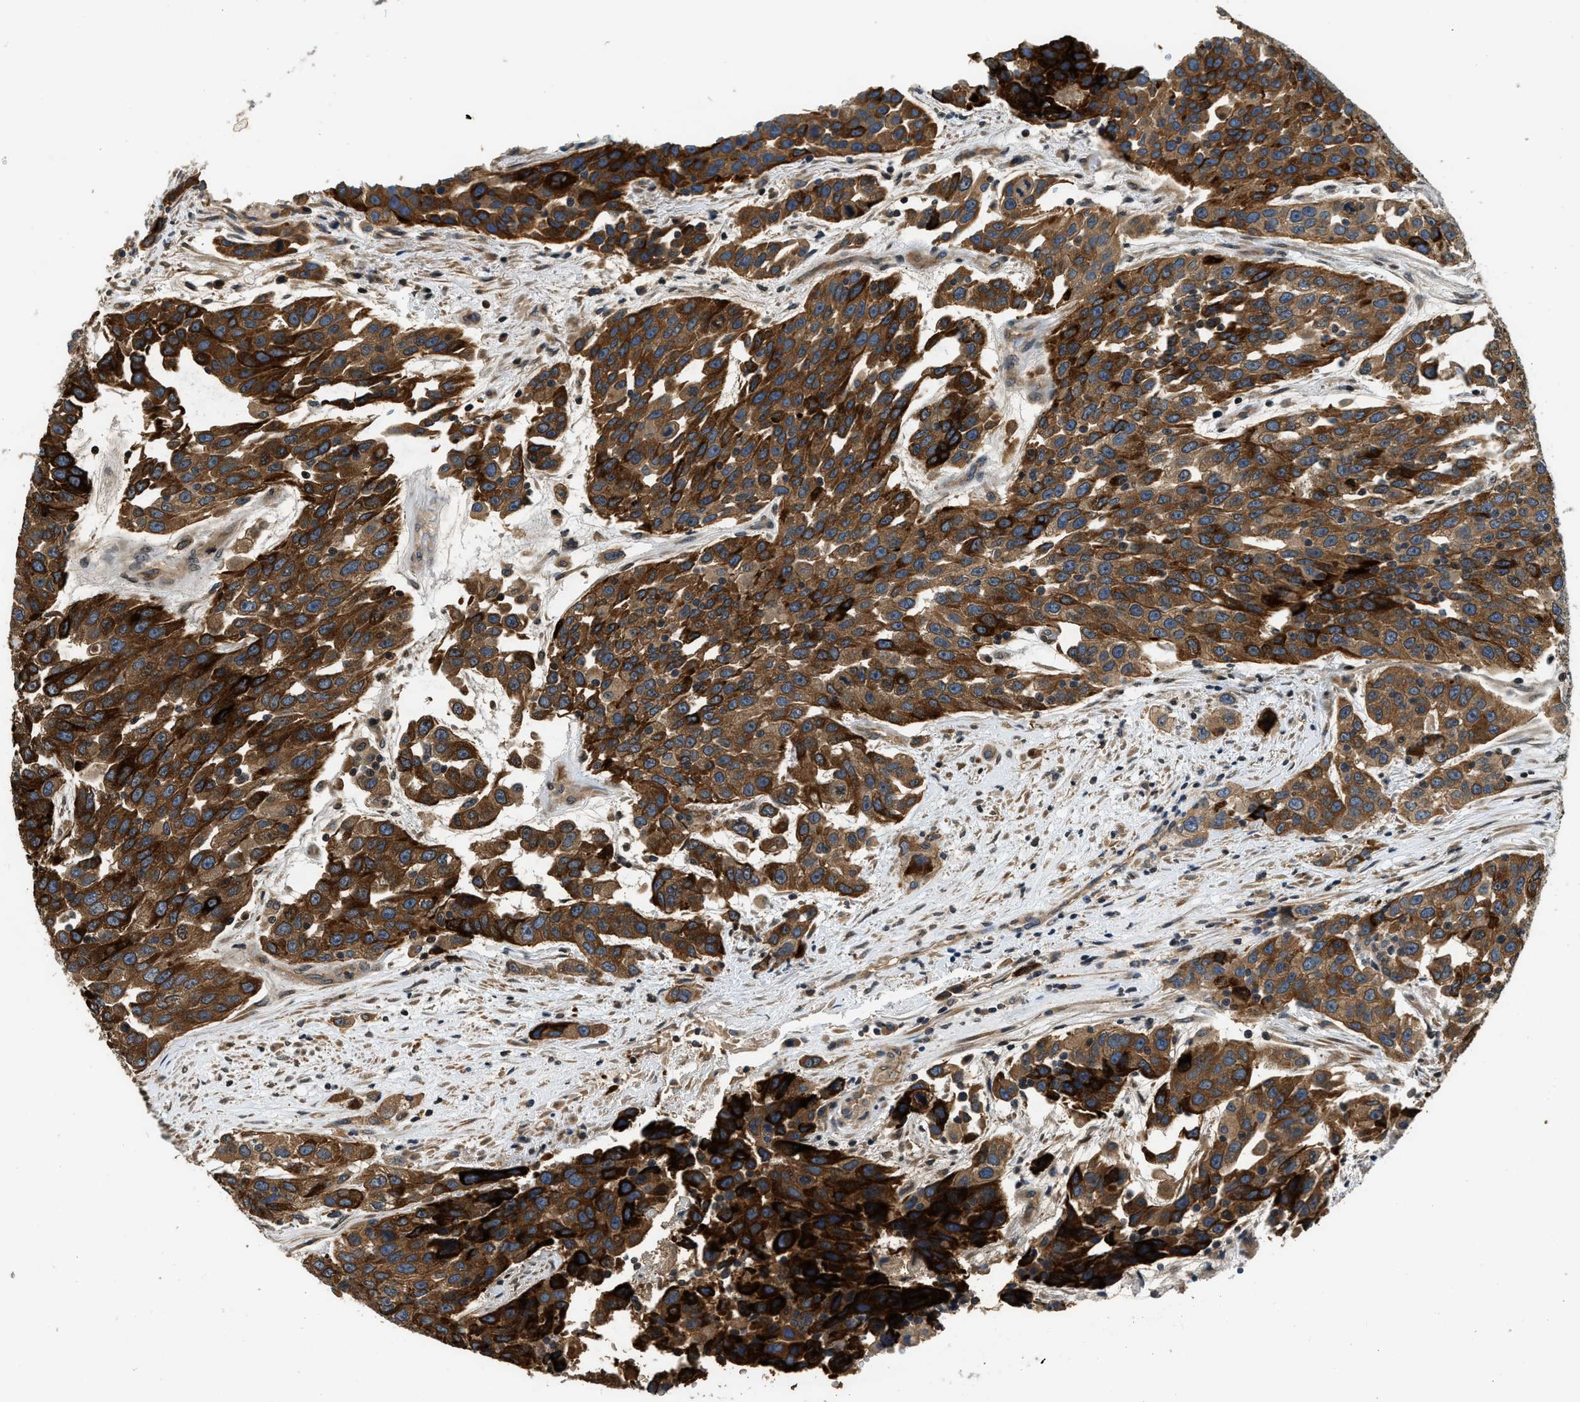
{"staining": {"intensity": "strong", "quantity": ">75%", "location": "cytoplasmic/membranous"}, "tissue": "urothelial cancer", "cell_type": "Tumor cells", "image_type": "cancer", "snomed": [{"axis": "morphology", "description": "Urothelial carcinoma, High grade"}, {"axis": "topography", "description": "Urinary bladder"}], "caption": "Urothelial cancer was stained to show a protein in brown. There is high levels of strong cytoplasmic/membranous expression in approximately >75% of tumor cells. (DAB (3,3'-diaminobenzidine) IHC with brightfield microscopy, high magnification).", "gene": "IL3RA", "patient": {"sex": "female", "age": 80}}